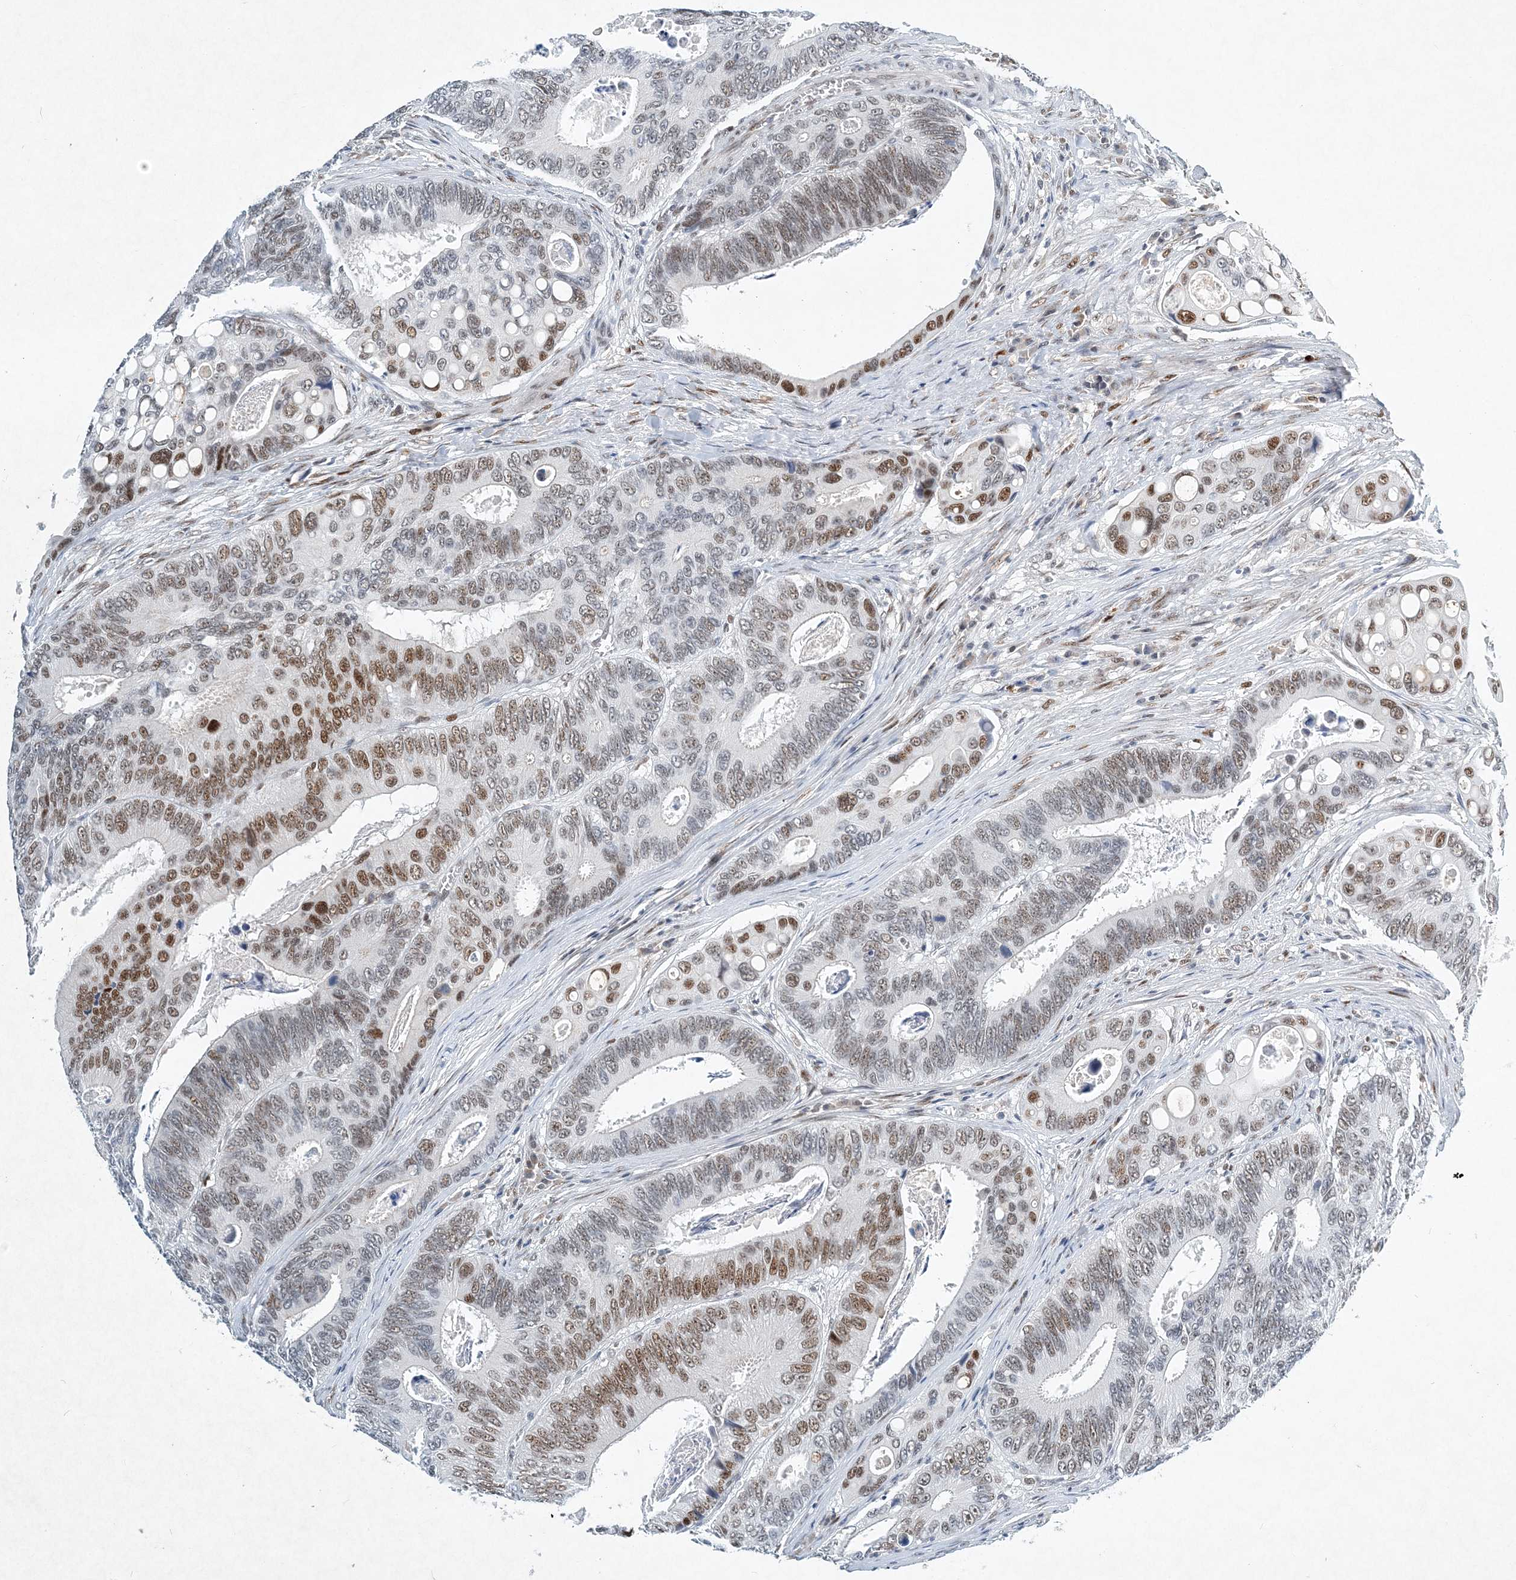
{"staining": {"intensity": "moderate", "quantity": "25%-75%", "location": "nuclear"}, "tissue": "colorectal cancer", "cell_type": "Tumor cells", "image_type": "cancer", "snomed": [{"axis": "morphology", "description": "Inflammation, NOS"}, {"axis": "morphology", "description": "Adenocarcinoma, NOS"}, {"axis": "topography", "description": "Colon"}], "caption": "Protein staining shows moderate nuclear positivity in approximately 25%-75% of tumor cells in colorectal cancer. Nuclei are stained in blue.", "gene": "KPNA4", "patient": {"sex": "male", "age": 72}}